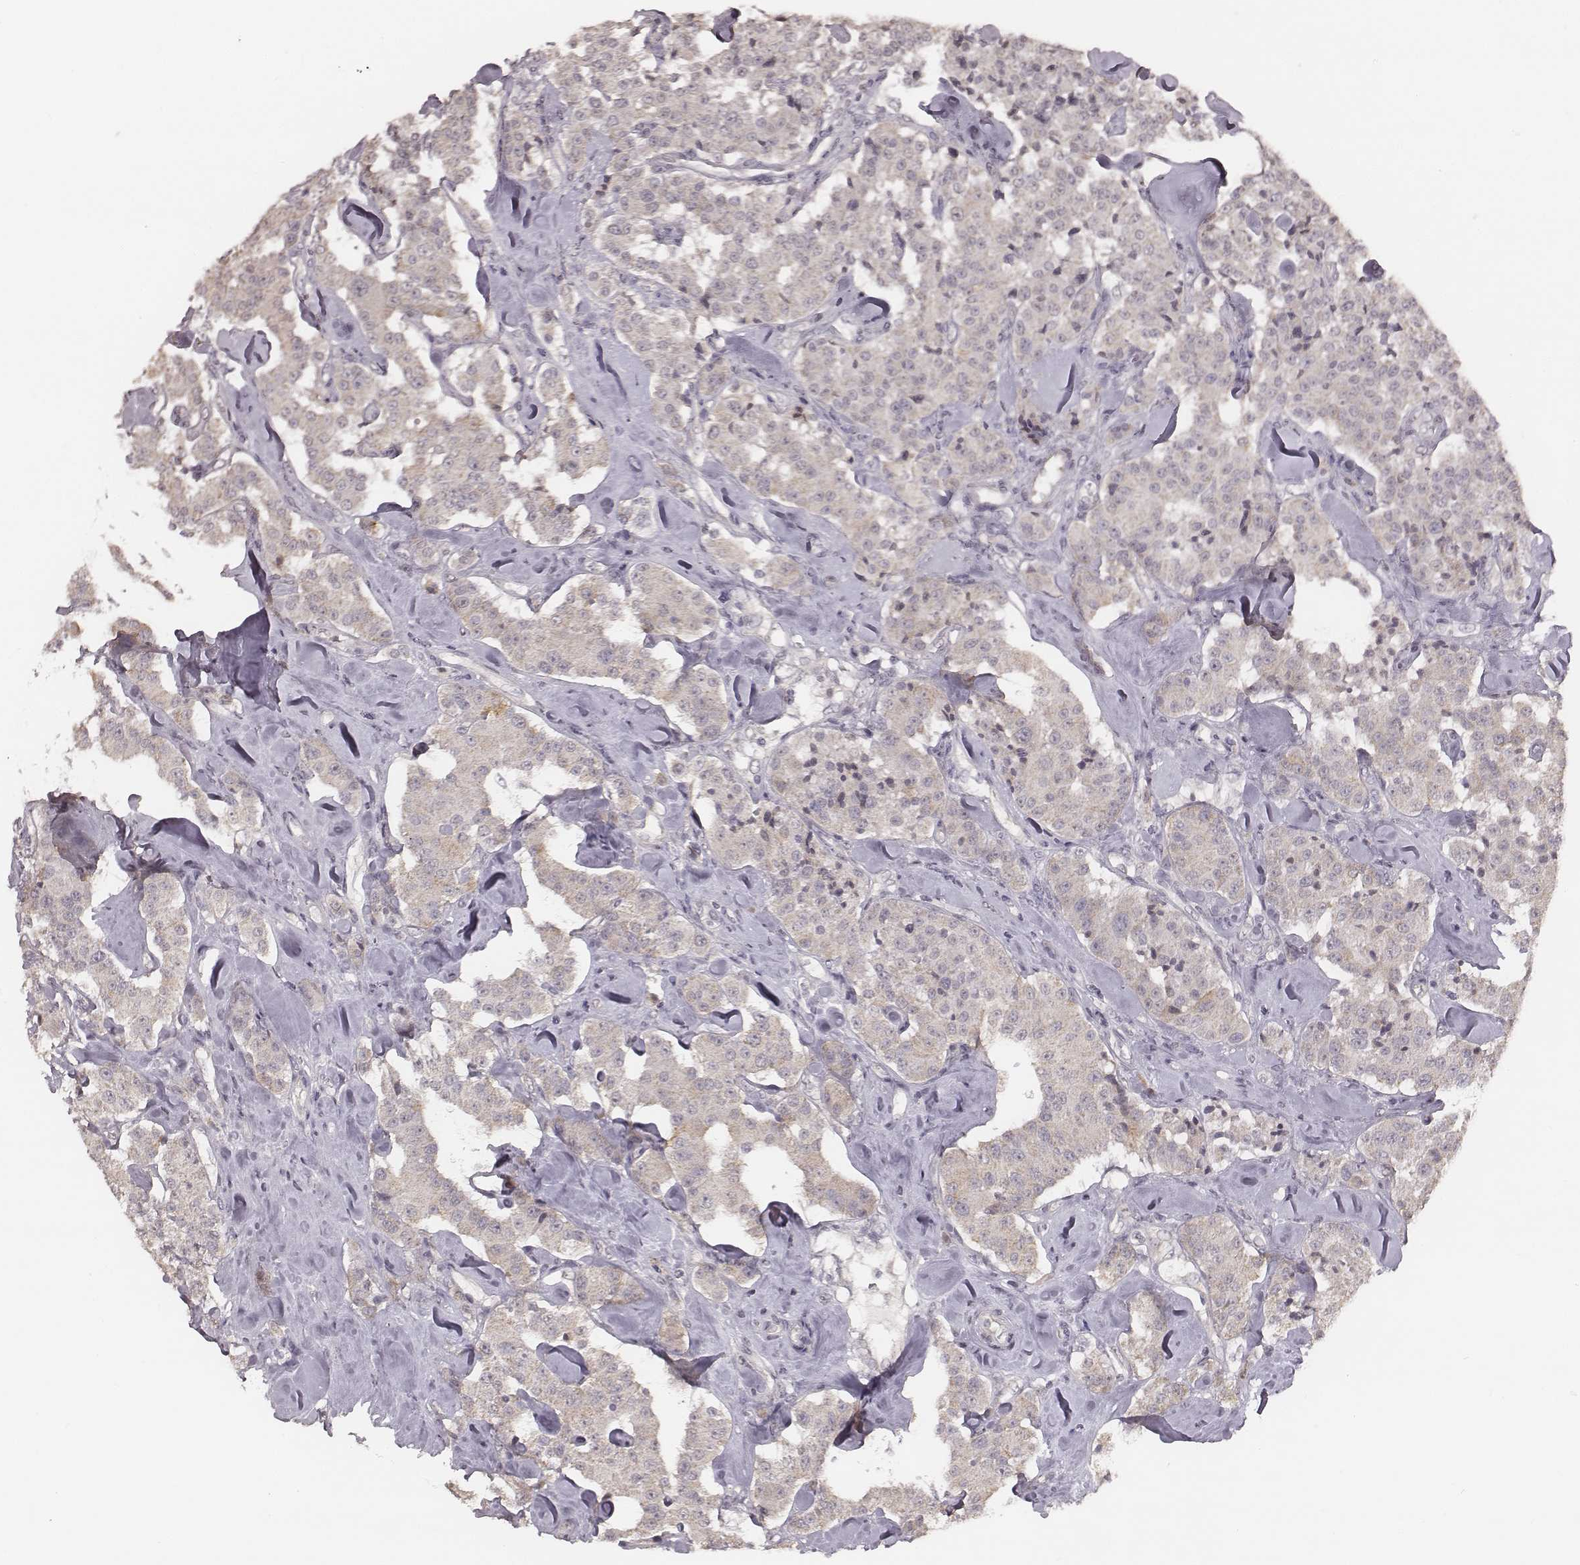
{"staining": {"intensity": "negative", "quantity": "none", "location": "none"}, "tissue": "carcinoid", "cell_type": "Tumor cells", "image_type": "cancer", "snomed": [{"axis": "morphology", "description": "Carcinoid, malignant, NOS"}, {"axis": "topography", "description": "Pancreas"}], "caption": "This is a image of immunohistochemistry (IHC) staining of carcinoid, which shows no expression in tumor cells. (DAB (3,3'-diaminobenzidine) immunohistochemistry (IHC), high magnification).", "gene": "SLC7A4", "patient": {"sex": "male", "age": 41}}